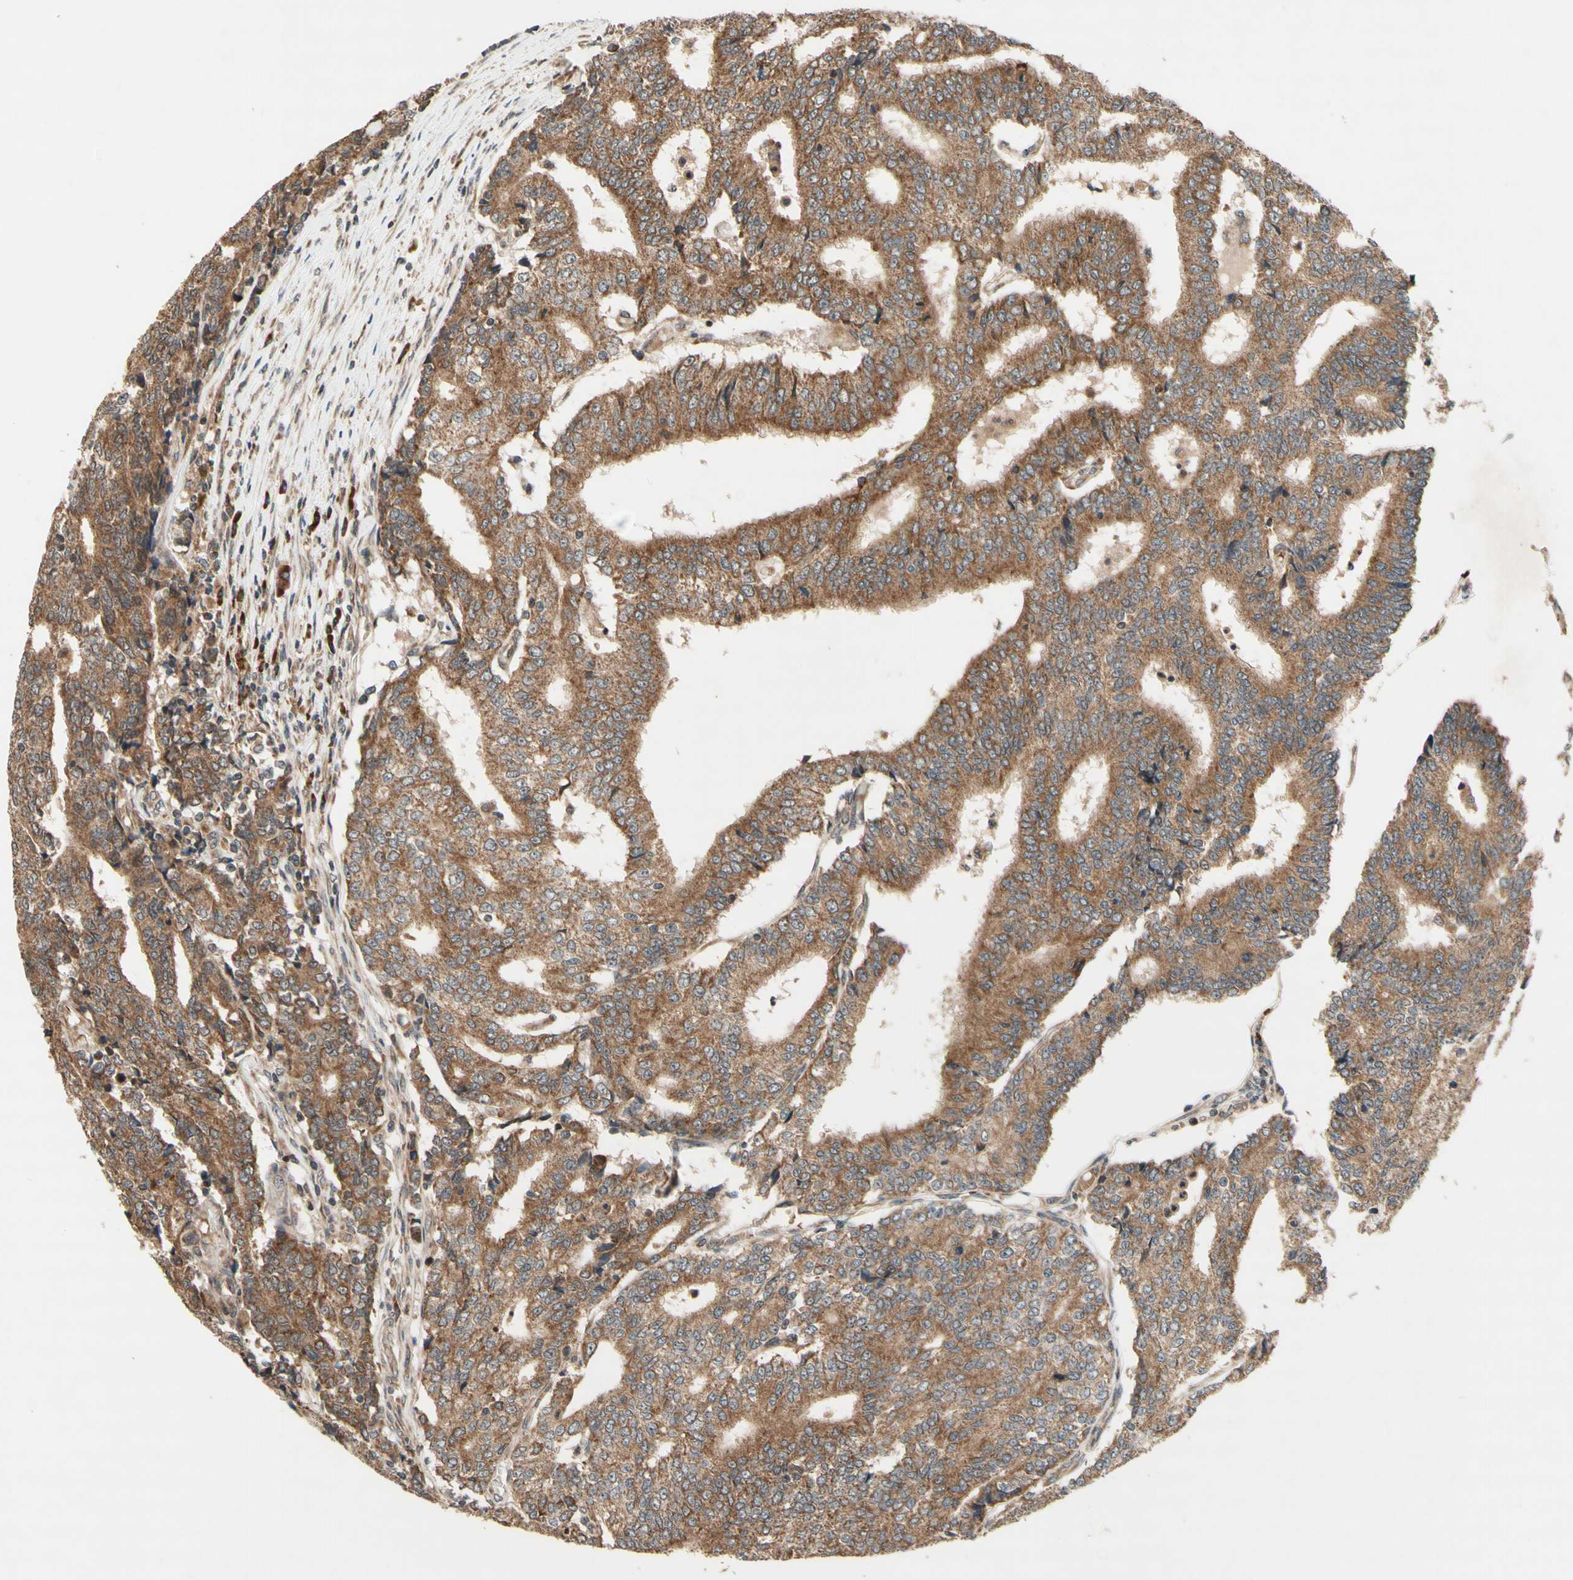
{"staining": {"intensity": "moderate", "quantity": ">75%", "location": "cytoplasmic/membranous"}, "tissue": "prostate cancer", "cell_type": "Tumor cells", "image_type": "cancer", "snomed": [{"axis": "morphology", "description": "Normal tissue, NOS"}, {"axis": "morphology", "description": "Adenocarcinoma, High grade"}, {"axis": "topography", "description": "Prostate"}, {"axis": "topography", "description": "Seminal veicle"}], "caption": "Immunohistochemistry (IHC) image of neoplastic tissue: adenocarcinoma (high-grade) (prostate) stained using immunohistochemistry (IHC) reveals medium levels of moderate protein expression localized specifically in the cytoplasmic/membranous of tumor cells, appearing as a cytoplasmic/membranous brown color.", "gene": "DDOST", "patient": {"sex": "male", "age": 55}}